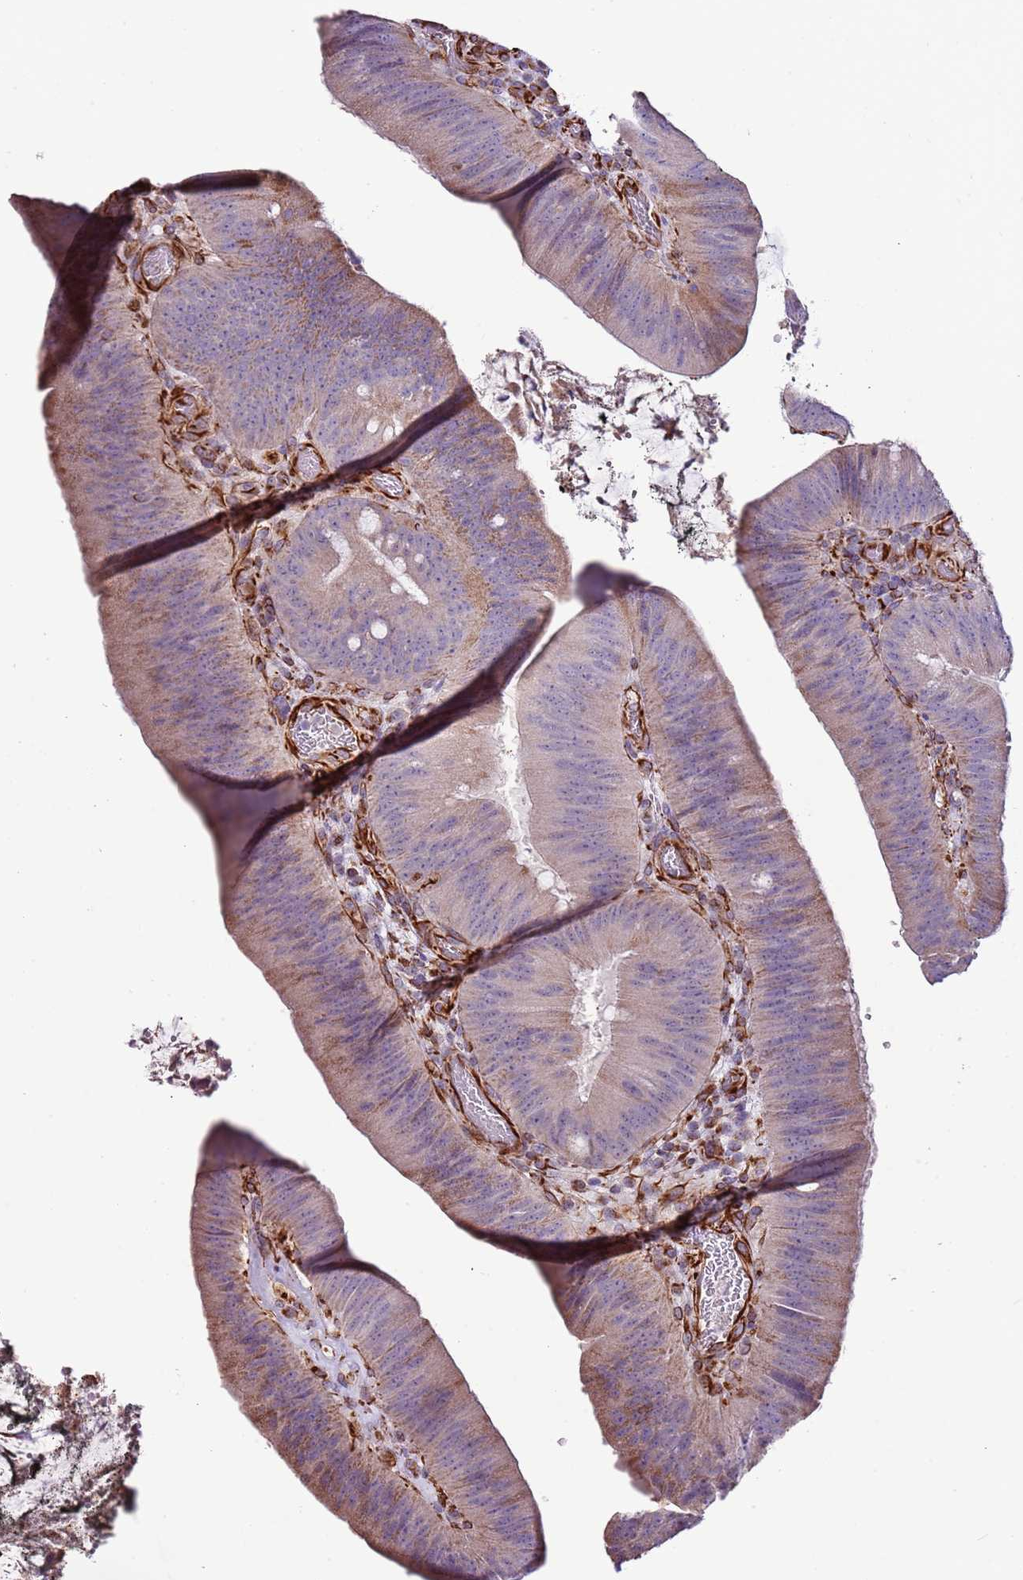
{"staining": {"intensity": "weak", "quantity": "<25%", "location": "cytoplasmic/membranous"}, "tissue": "colorectal cancer", "cell_type": "Tumor cells", "image_type": "cancer", "snomed": [{"axis": "morphology", "description": "Adenocarcinoma, NOS"}, {"axis": "topography", "description": "Colon"}], "caption": "High power microscopy photomicrograph of an immunohistochemistry (IHC) photomicrograph of colorectal cancer, revealing no significant expression in tumor cells. The staining is performed using DAB (3,3'-diaminobenzidine) brown chromogen with nuclei counter-stained in using hematoxylin.", "gene": "ZNF786", "patient": {"sex": "female", "age": 43}}